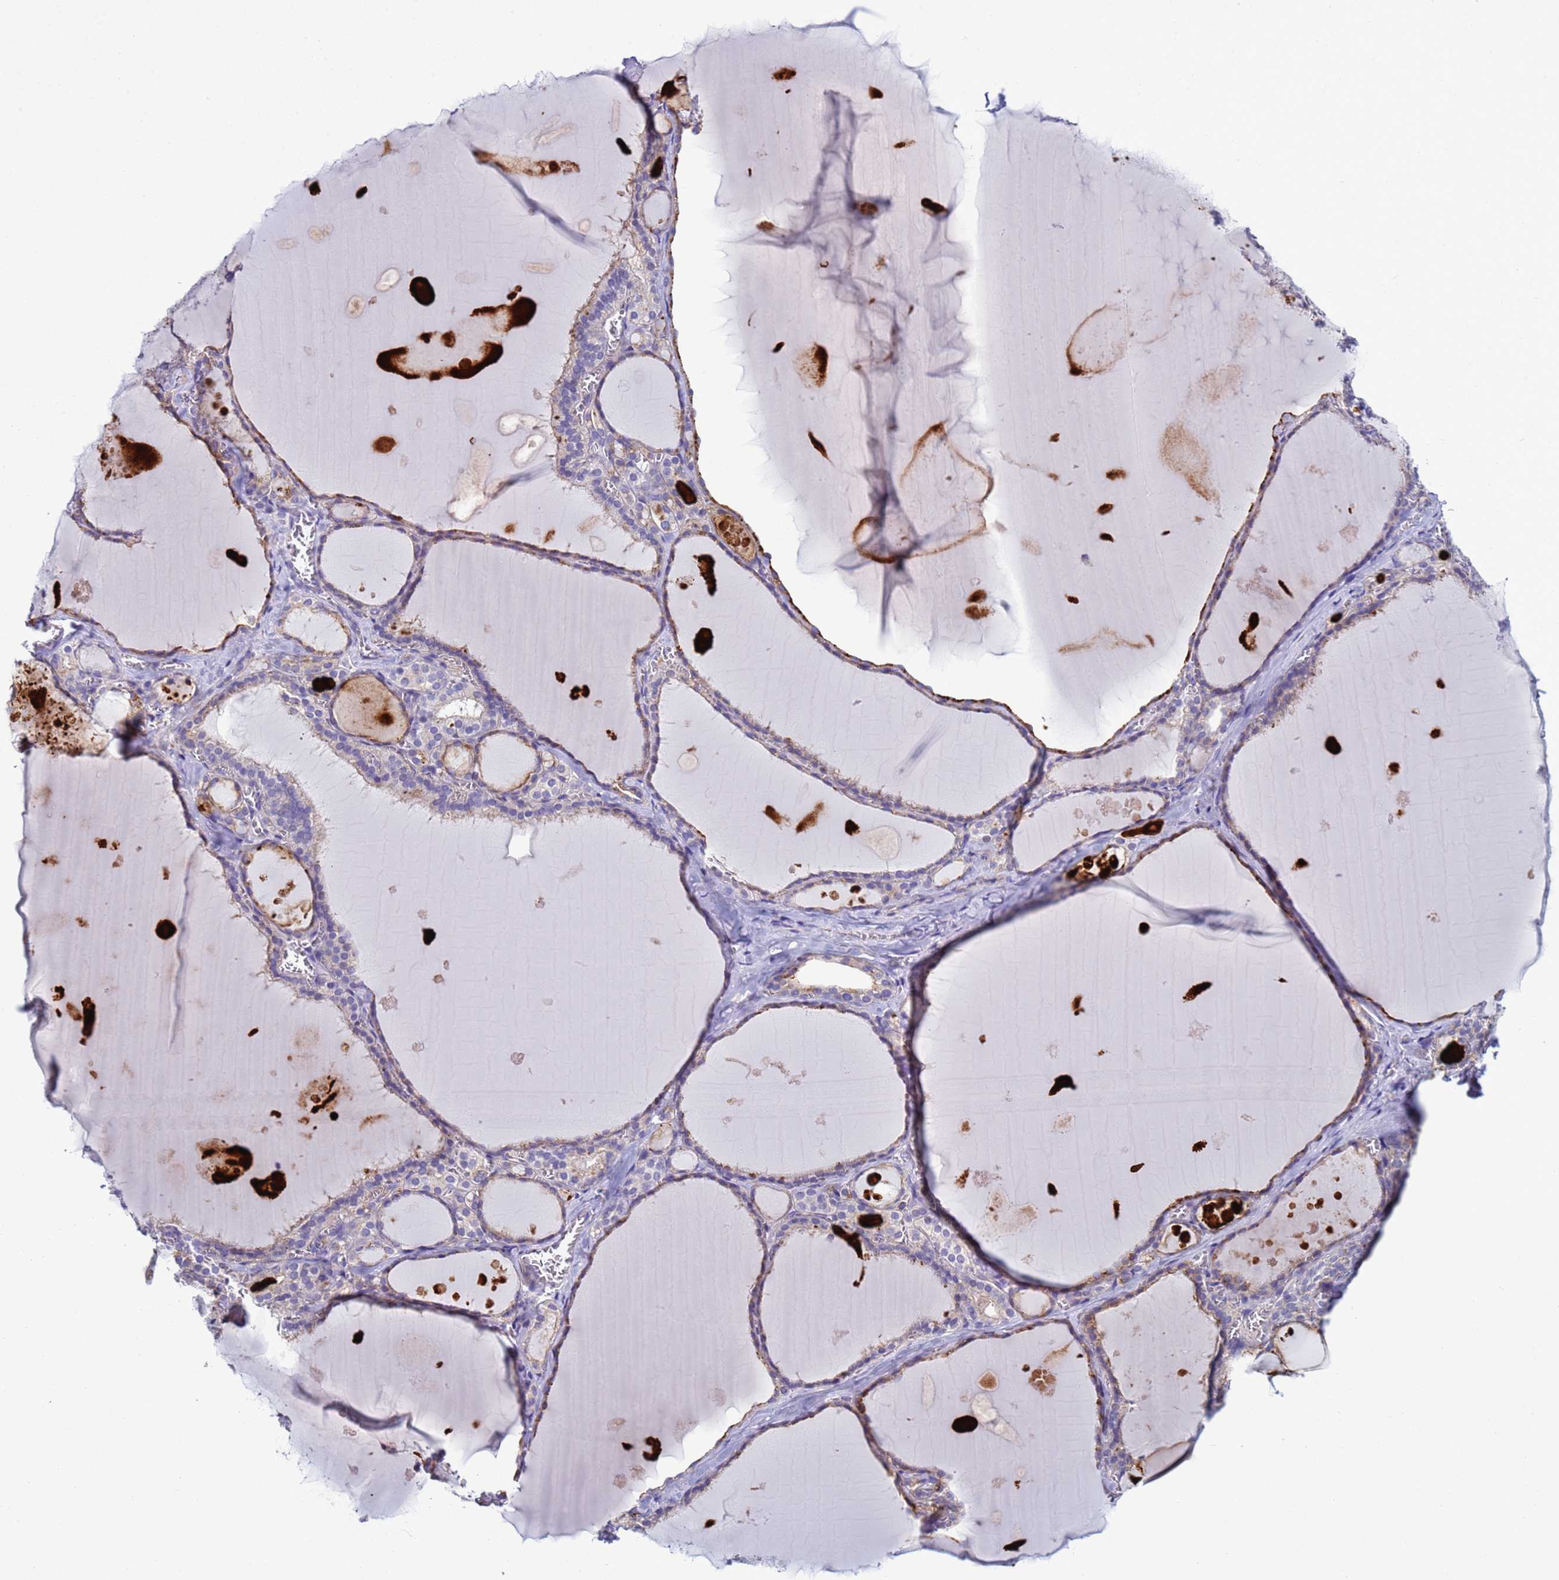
{"staining": {"intensity": "moderate", "quantity": "25%-75%", "location": "cytoplasmic/membranous"}, "tissue": "thyroid gland", "cell_type": "Glandular cells", "image_type": "normal", "snomed": [{"axis": "morphology", "description": "Normal tissue, NOS"}, {"axis": "topography", "description": "Thyroid gland"}], "caption": "Thyroid gland stained for a protein (brown) displays moderate cytoplasmic/membranous positive staining in approximately 25%-75% of glandular cells.", "gene": "NAT1", "patient": {"sex": "male", "age": 56}}